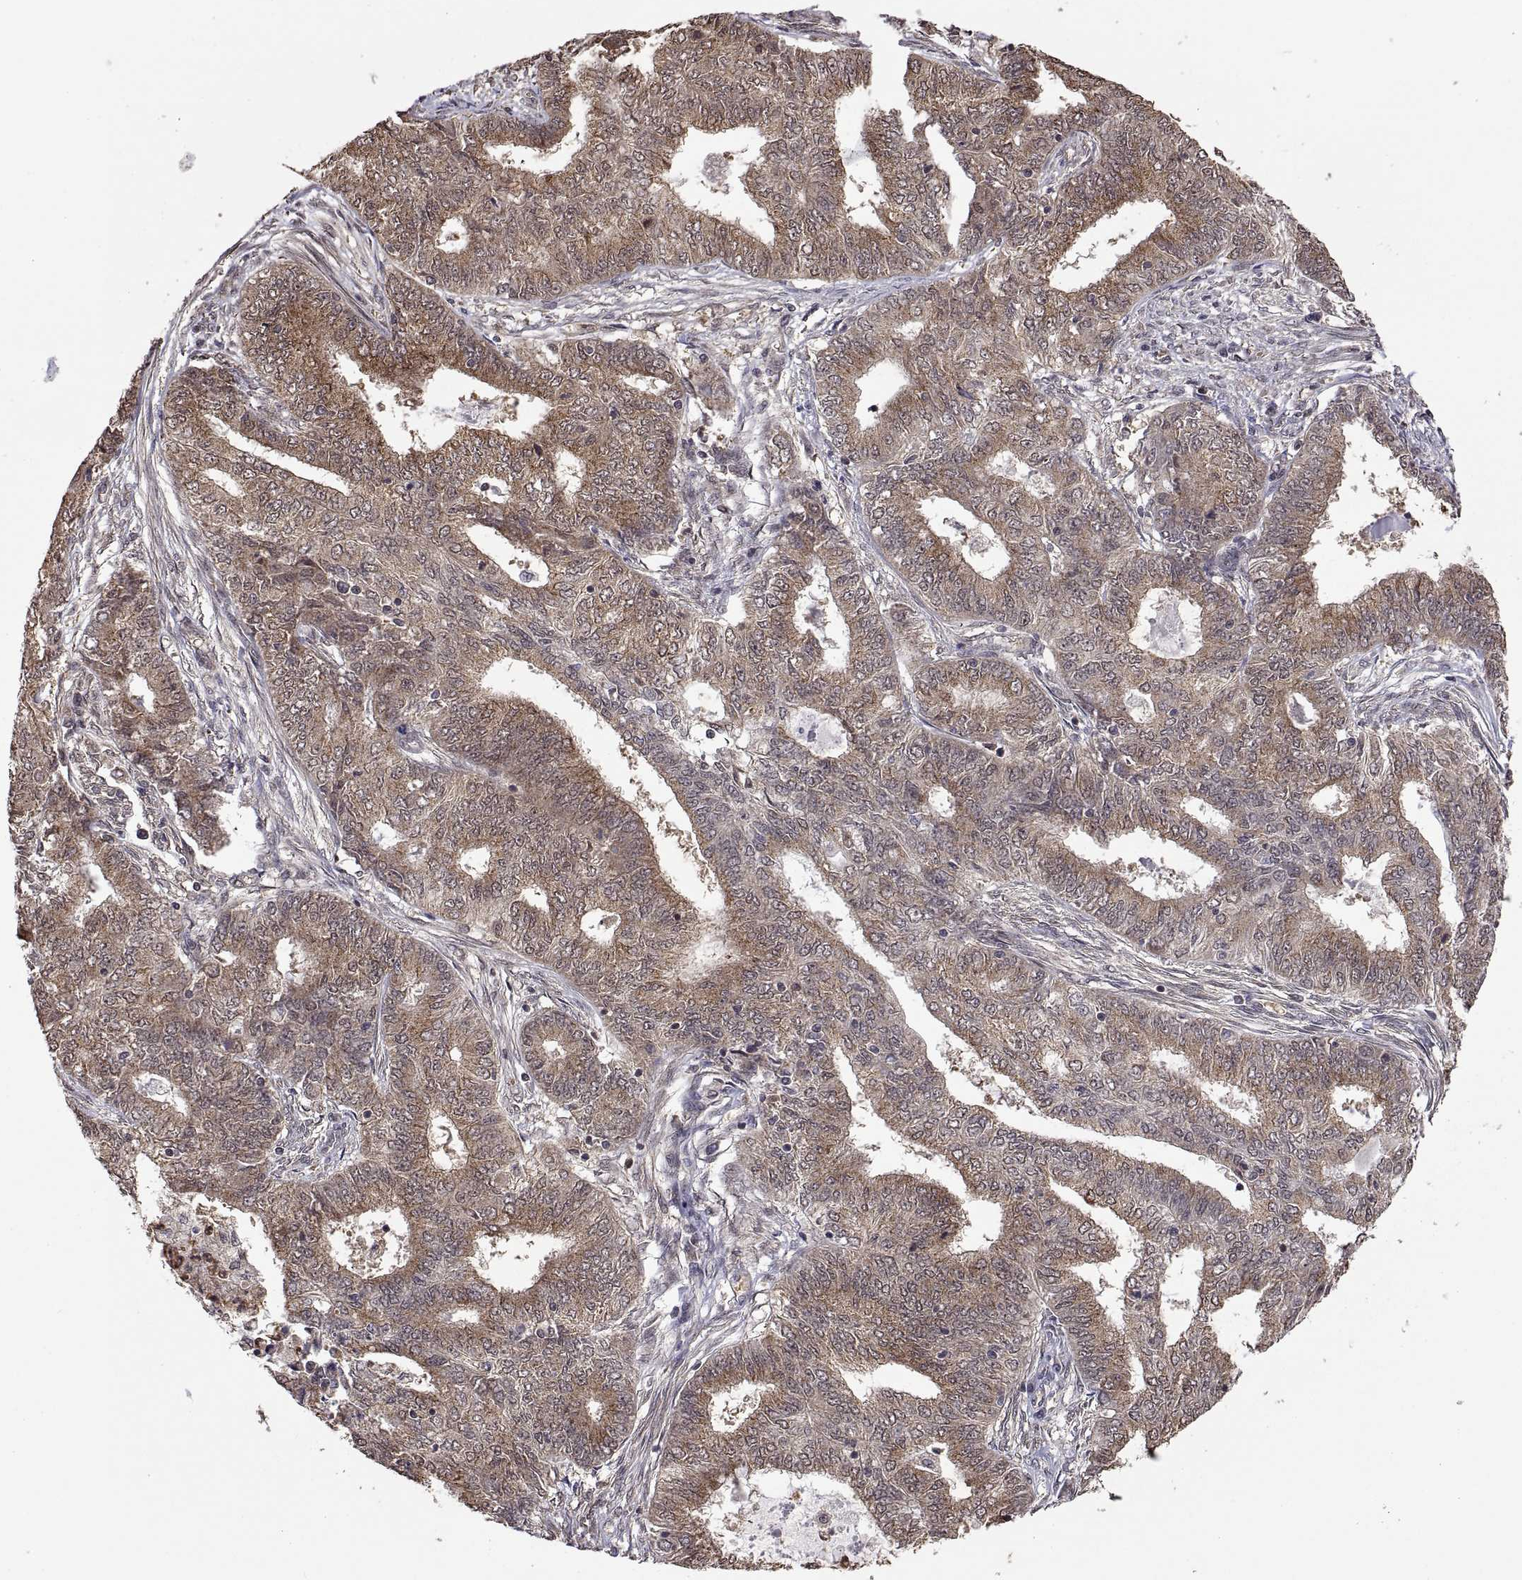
{"staining": {"intensity": "weak", "quantity": ">75%", "location": "cytoplasmic/membranous"}, "tissue": "endometrial cancer", "cell_type": "Tumor cells", "image_type": "cancer", "snomed": [{"axis": "morphology", "description": "Adenocarcinoma, NOS"}, {"axis": "topography", "description": "Endometrium"}], "caption": "Endometrial cancer (adenocarcinoma) stained for a protein (brown) displays weak cytoplasmic/membranous positive expression in about >75% of tumor cells.", "gene": "ZNRF2", "patient": {"sex": "female", "age": 62}}